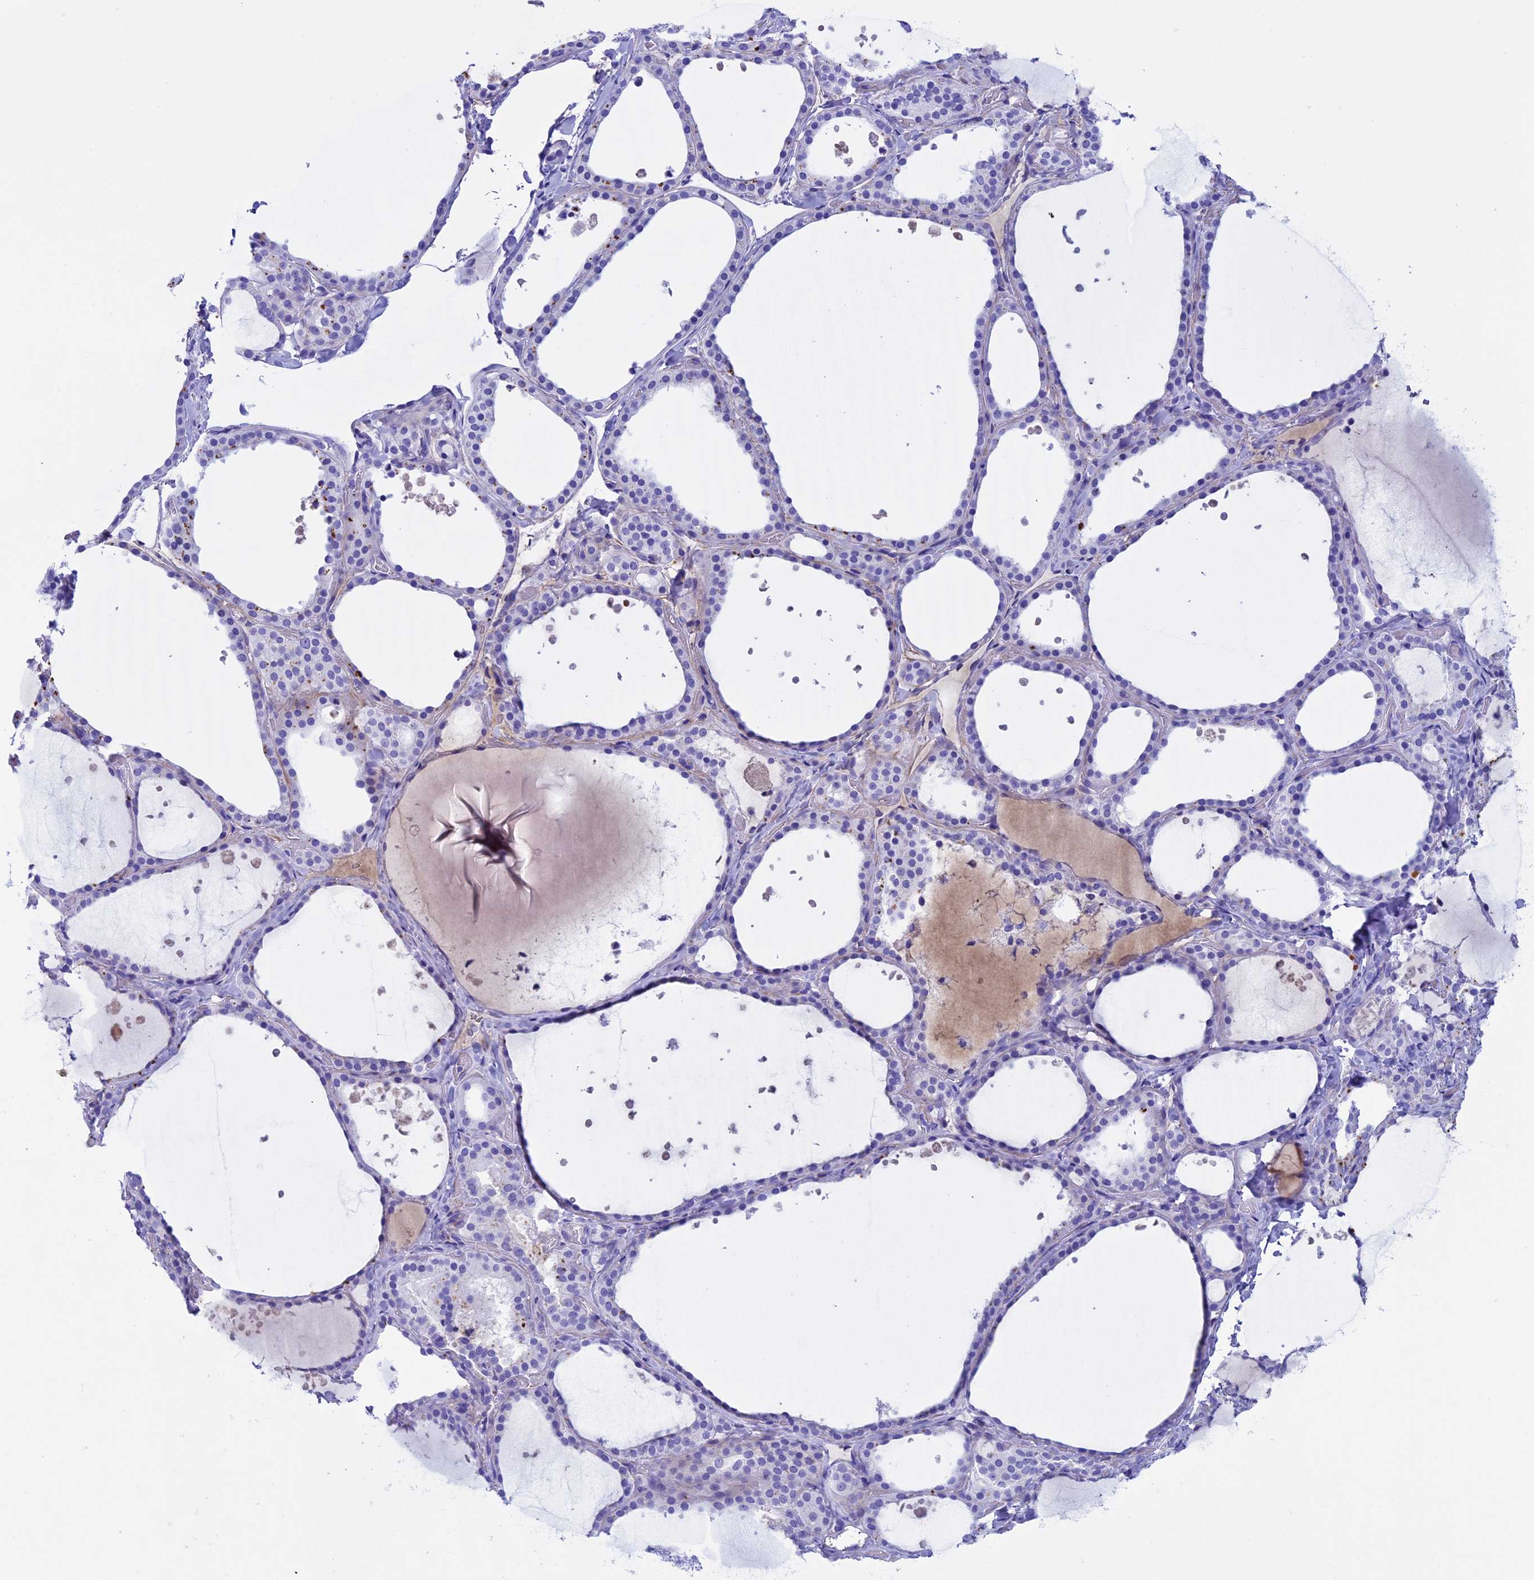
{"staining": {"intensity": "negative", "quantity": "none", "location": "none"}, "tissue": "thyroid gland", "cell_type": "Glandular cells", "image_type": "normal", "snomed": [{"axis": "morphology", "description": "Normal tissue, NOS"}, {"axis": "topography", "description": "Thyroid gland"}], "caption": "This is an immunohistochemistry photomicrograph of normal human thyroid gland. There is no staining in glandular cells.", "gene": "IGSF6", "patient": {"sex": "female", "age": 44}}